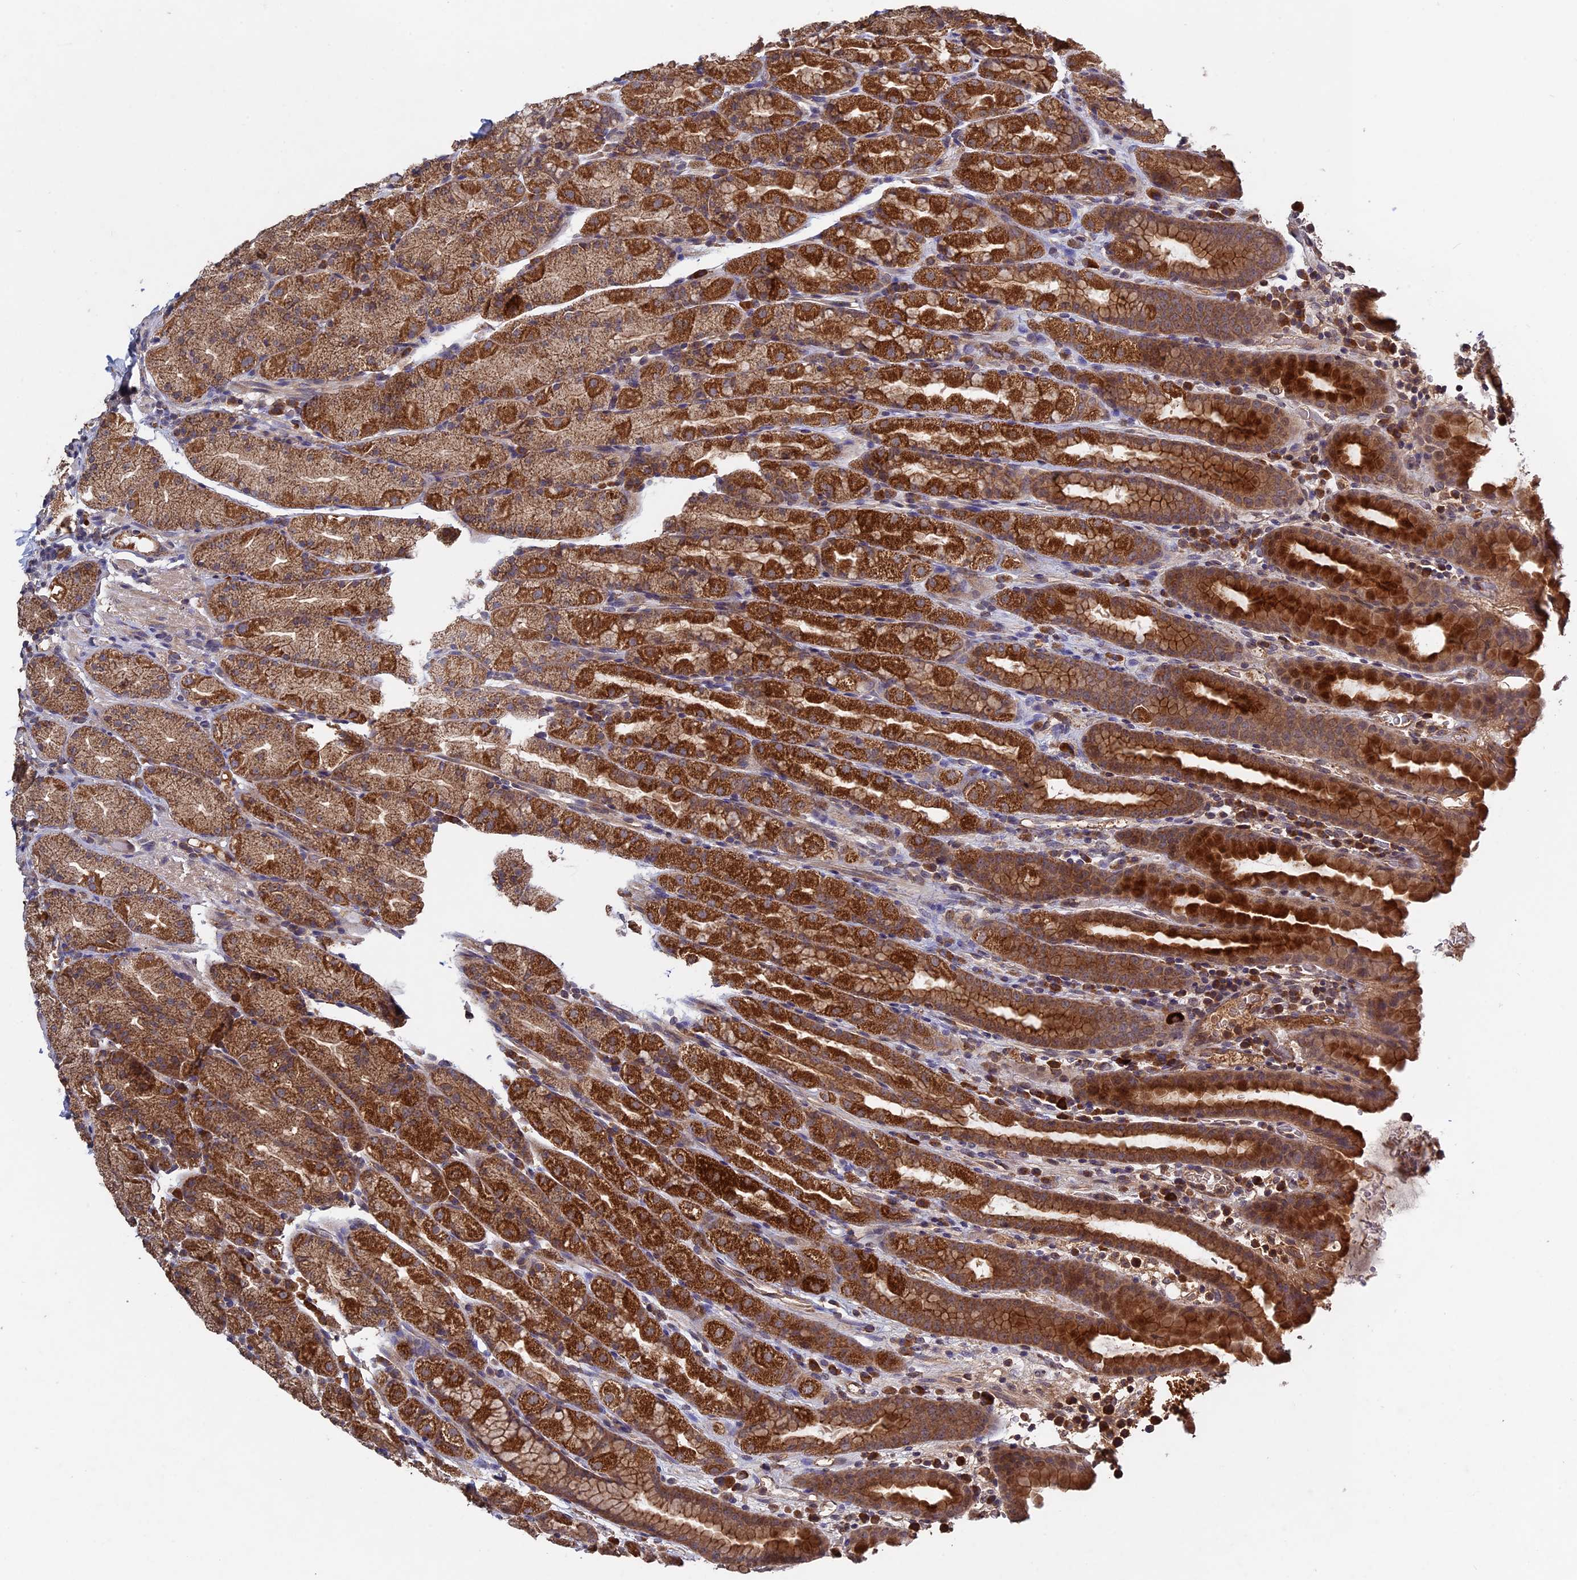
{"staining": {"intensity": "strong", "quantity": ">75%", "location": "cytoplasmic/membranous"}, "tissue": "stomach", "cell_type": "Glandular cells", "image_type": "normal", "snomed": [{"axis": "morphology", "description": "Normal tissue, NOS"}, {"axis": "topography", "description": "Stomach, upper"}, {"axis": "topography", "description": "Stomach, lower"}, {"axis": "topography", "description": "Small intestine"}], "caption": "Immunohistochemistry (IHC) staining of unremarkable stomach, which reveals high levels of strong cytoplasmic/membranous expression in about >75% of glandular cells indicating strong cytoplasmic/membranous protein positivity. The staining was performed using DAB (brown) for protein detection and nuclei were counterstained in hematoxylin (blue).", "gene": "RAB15", "patient": {"sex": "male", "age": 68}}